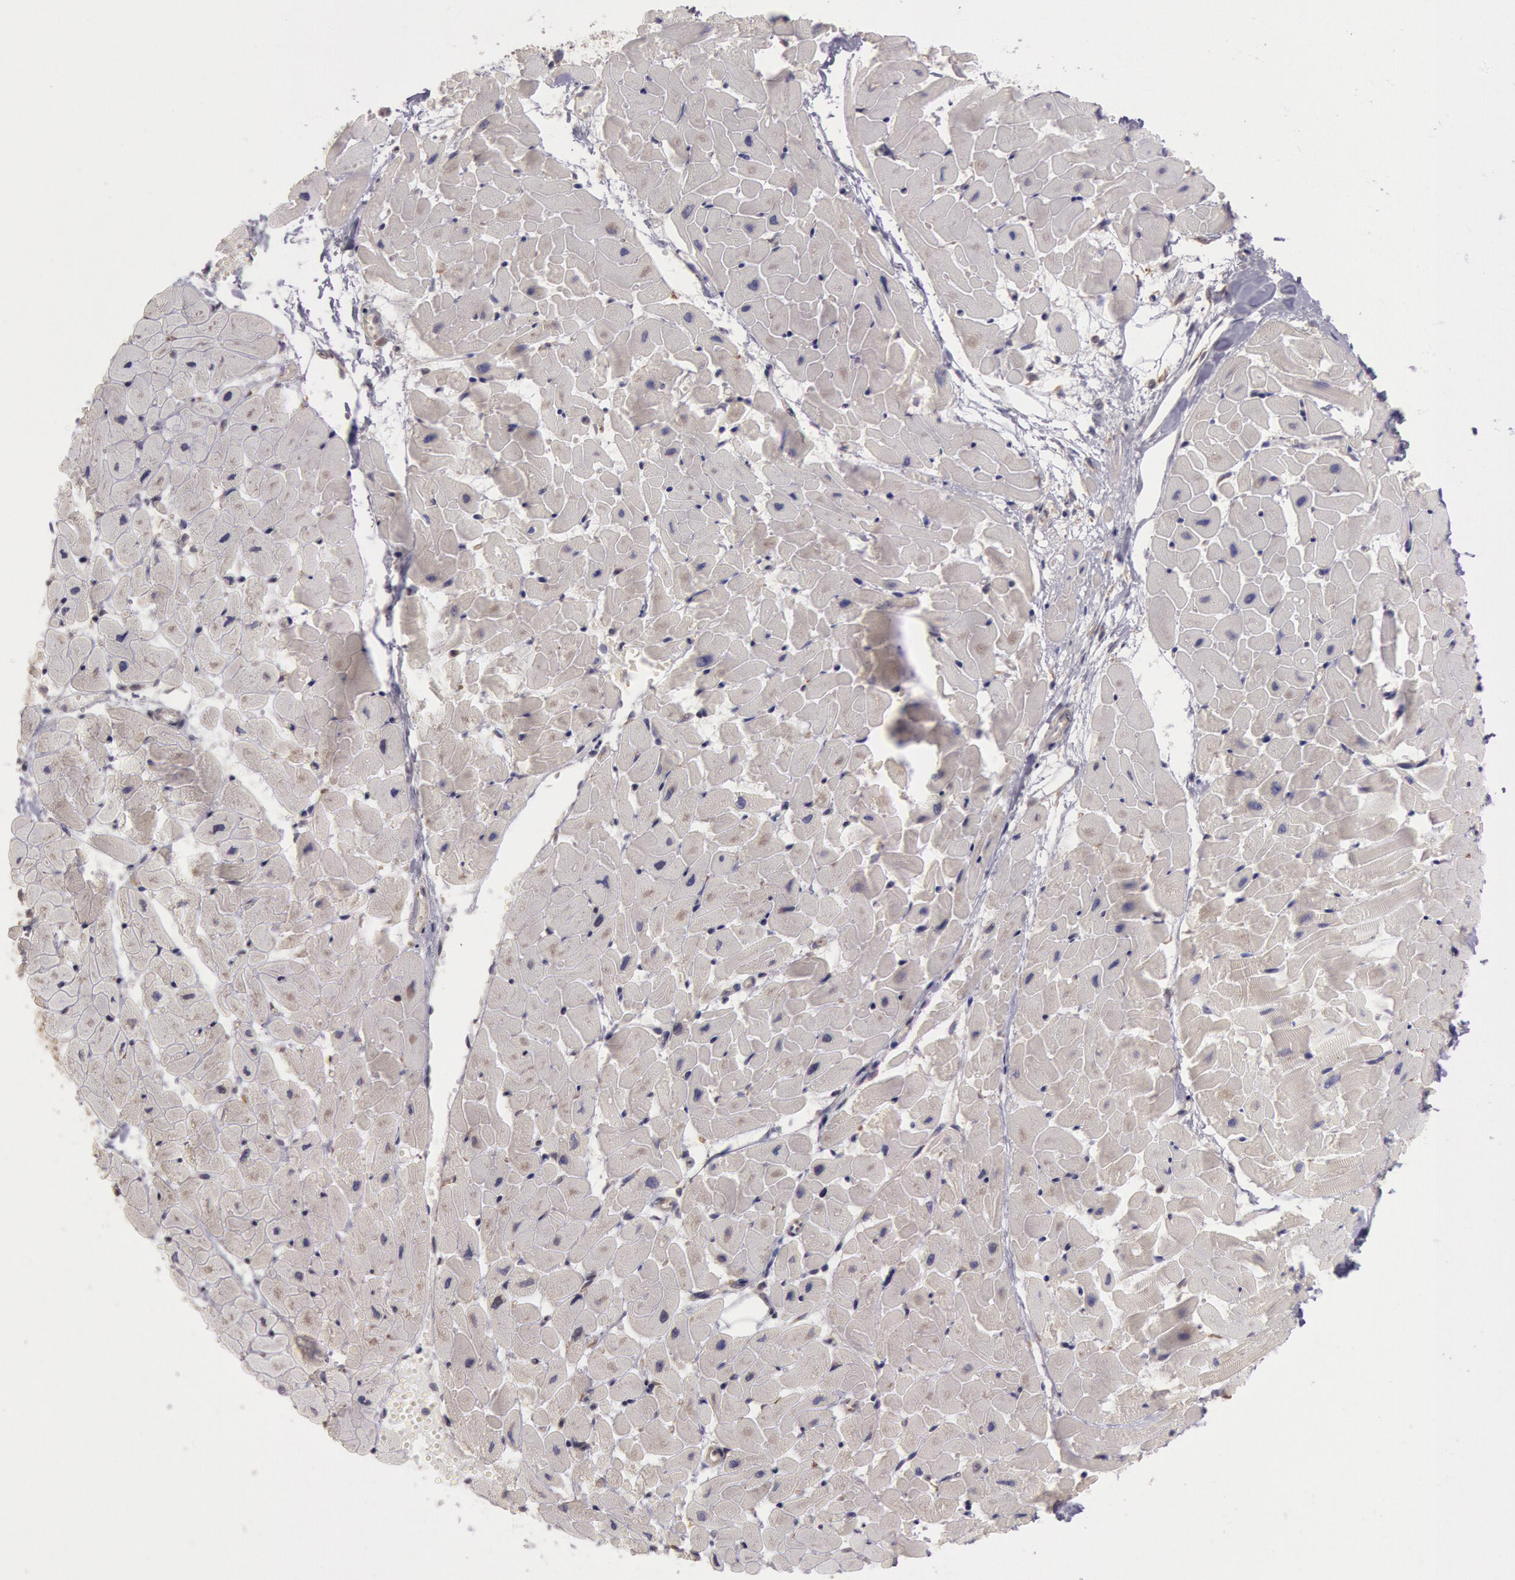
{"staining": {"intensity": "weak", "quantity": ">75%", "location": "cytoplasmic/membranous"}, "tissue": "heart muscle", "cell_type": "Cardiomyocytes", "image_type": "normal", "snomed": [{"axis": "morphology", "description": "Normal tissue, NOS"}, {"axis": "topography", "description": "Heart"}], "caption": "Immunohistochemical staining of benign human heart muscle reveals >75% levels of weak cytoplasmic/membranous protein staining in approximately >75% of cardiomyocytes.", "gene": "NMT2", "patient": {"sex": "female", "age": 19}}